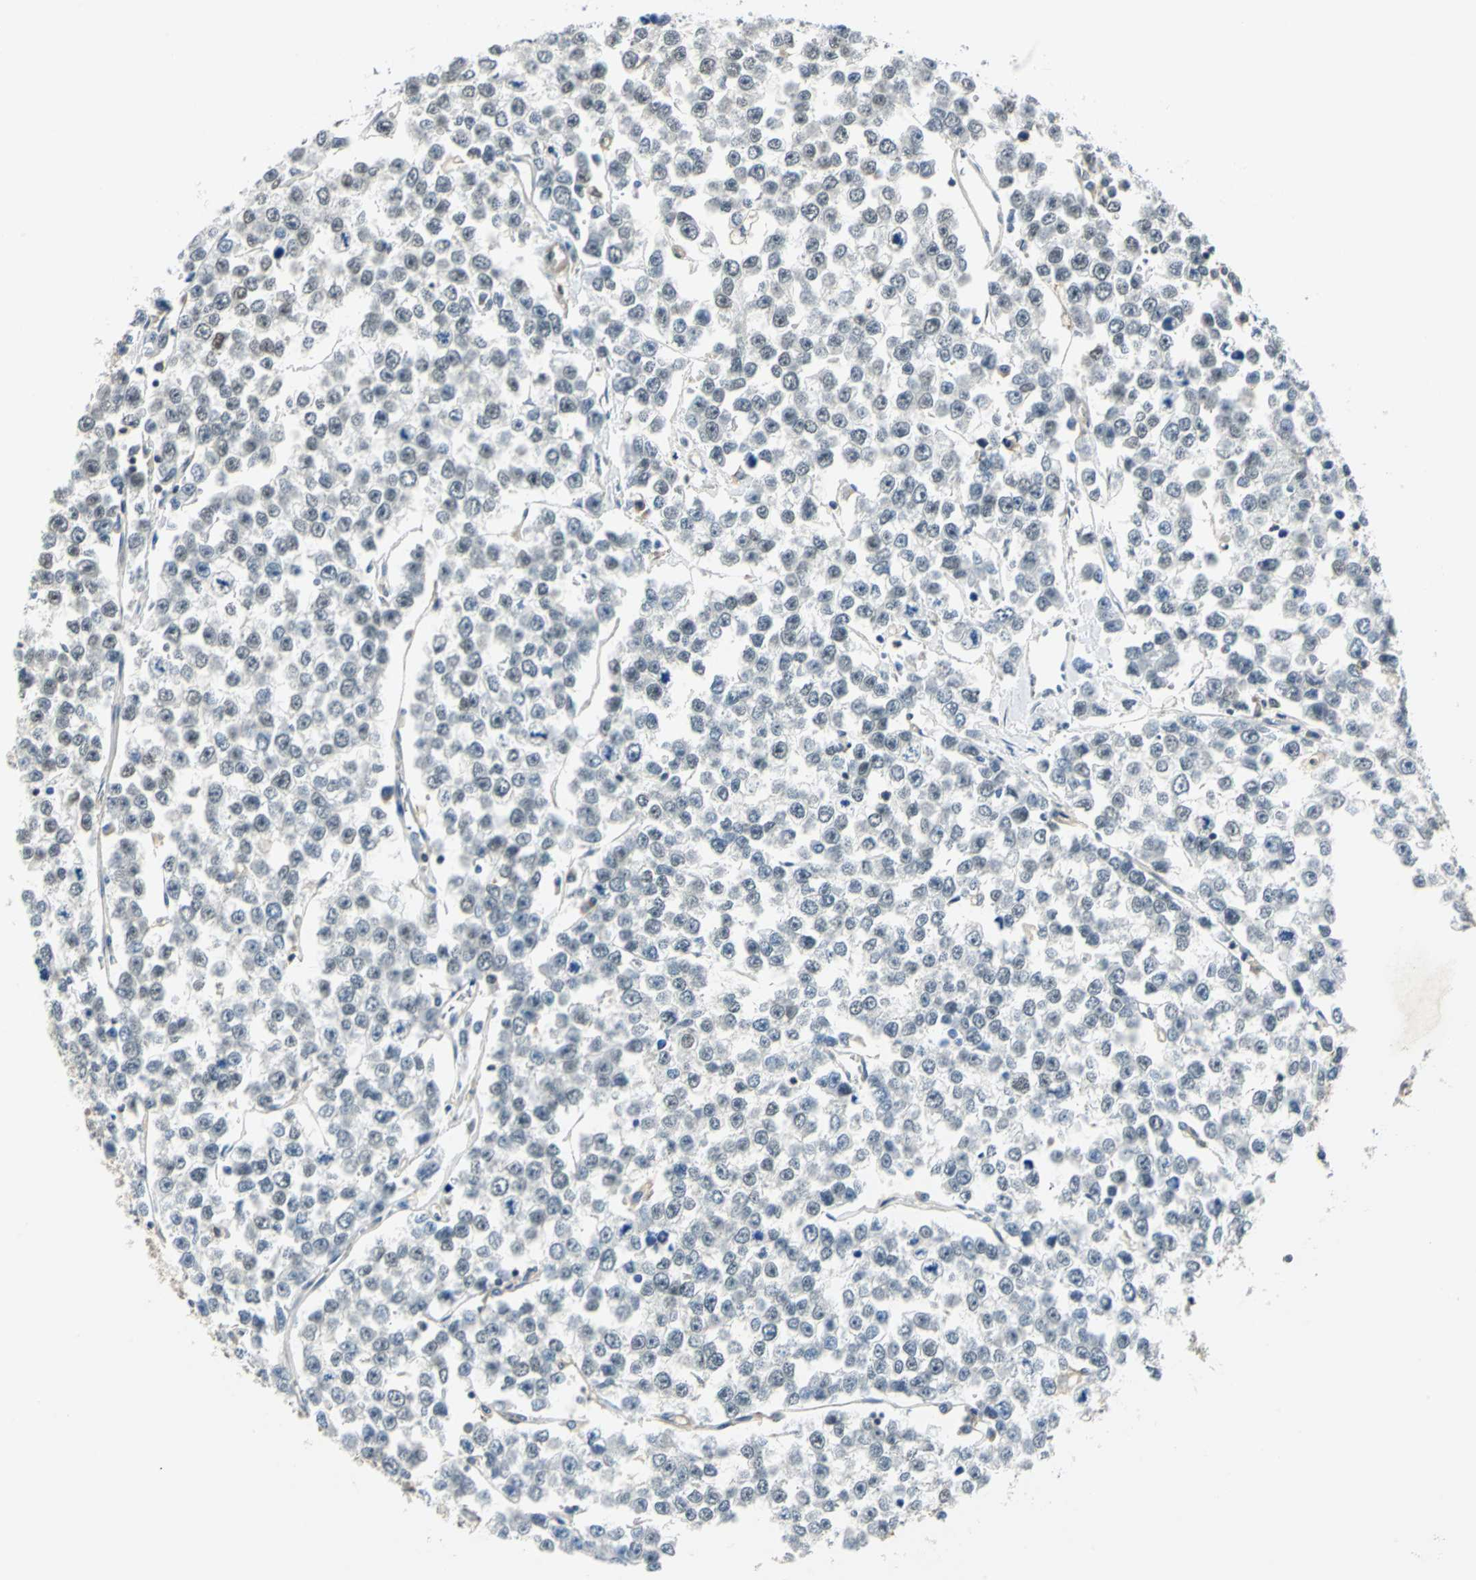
{"staining": {"intensity": "moderate", "quantity": ">75%", "location": "nuclear"}, "tissue": "testis cancer", "cell_type": "Tumor cells", "image_type": "cancer", "snomed": [{"axis": "morphology", "description": "Seminoma, NOS"}, {"axis": "morphology", "description": "Carcinoma, Embryonal, NOS"}, {"axis": "topography", "description": "Testis"}], "caption": "Immunohistochemistry histopathology image of neoplastic tissue: testis cancer stained using IHC reveals medium levels of moderate protein expression localized specifically in the nuclear of tumor cells, appearing as a nuclear brown color.", "gene": "ARPC3", "patient": {"sex": "male", "age": 52}}